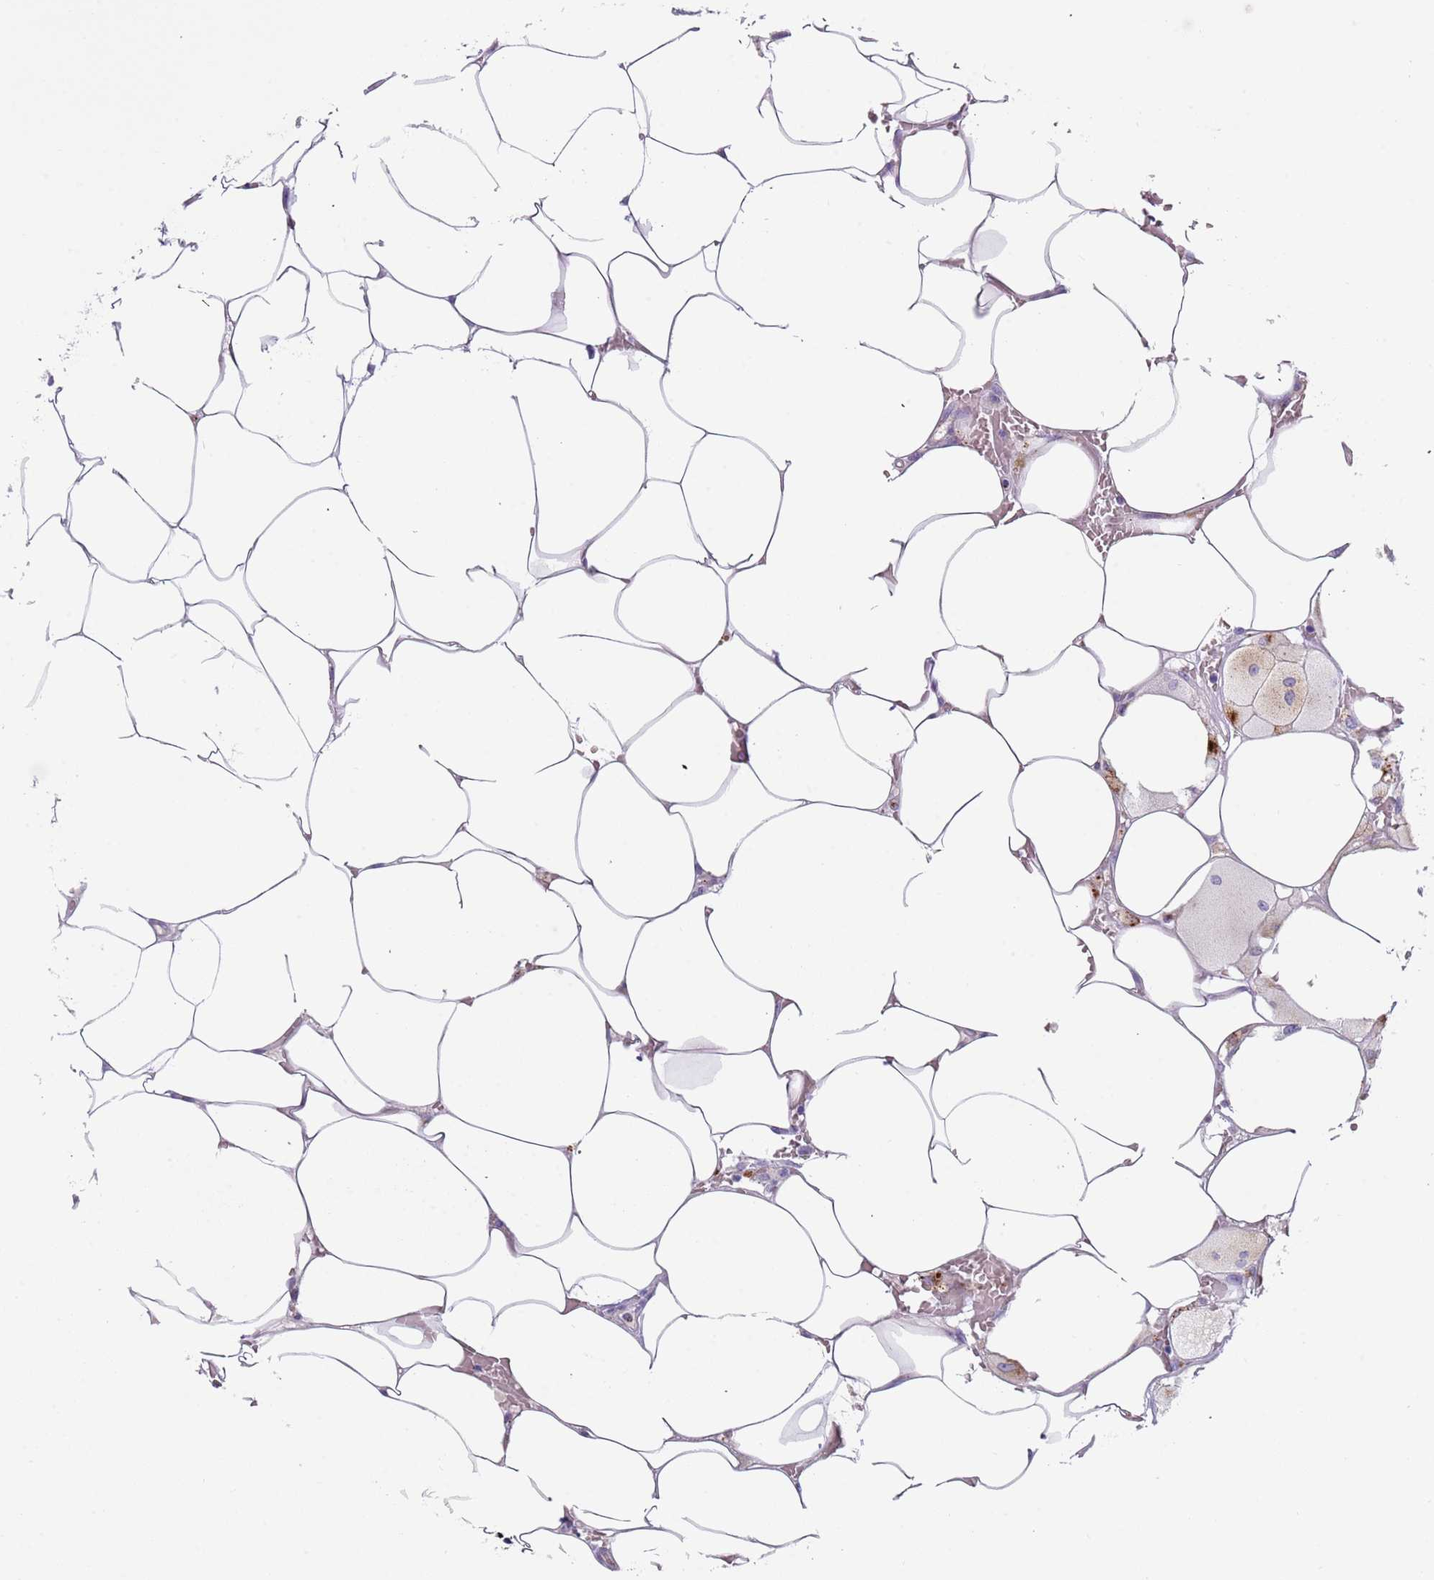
{"staining": {"intensity": "negative", "quantity": "none", "location": "none"}, "tissue": "breast cancer", "cell_type": "Tumor cells", "image_type": "cancer", "snomed": [{"axis": "morphology", "description": "Lobular carcinoma"}, {"axis": "topography", "description": "Breast"}], "caption": "High magnification brightfield microscopy of breast lobular carcinoma stained with DAB (brown) and counterstained with hematoxylin (blue): tumor cells show no significant expression.", "gene": "LRRN3", "patient": {"sex": "female", "age": 58}}